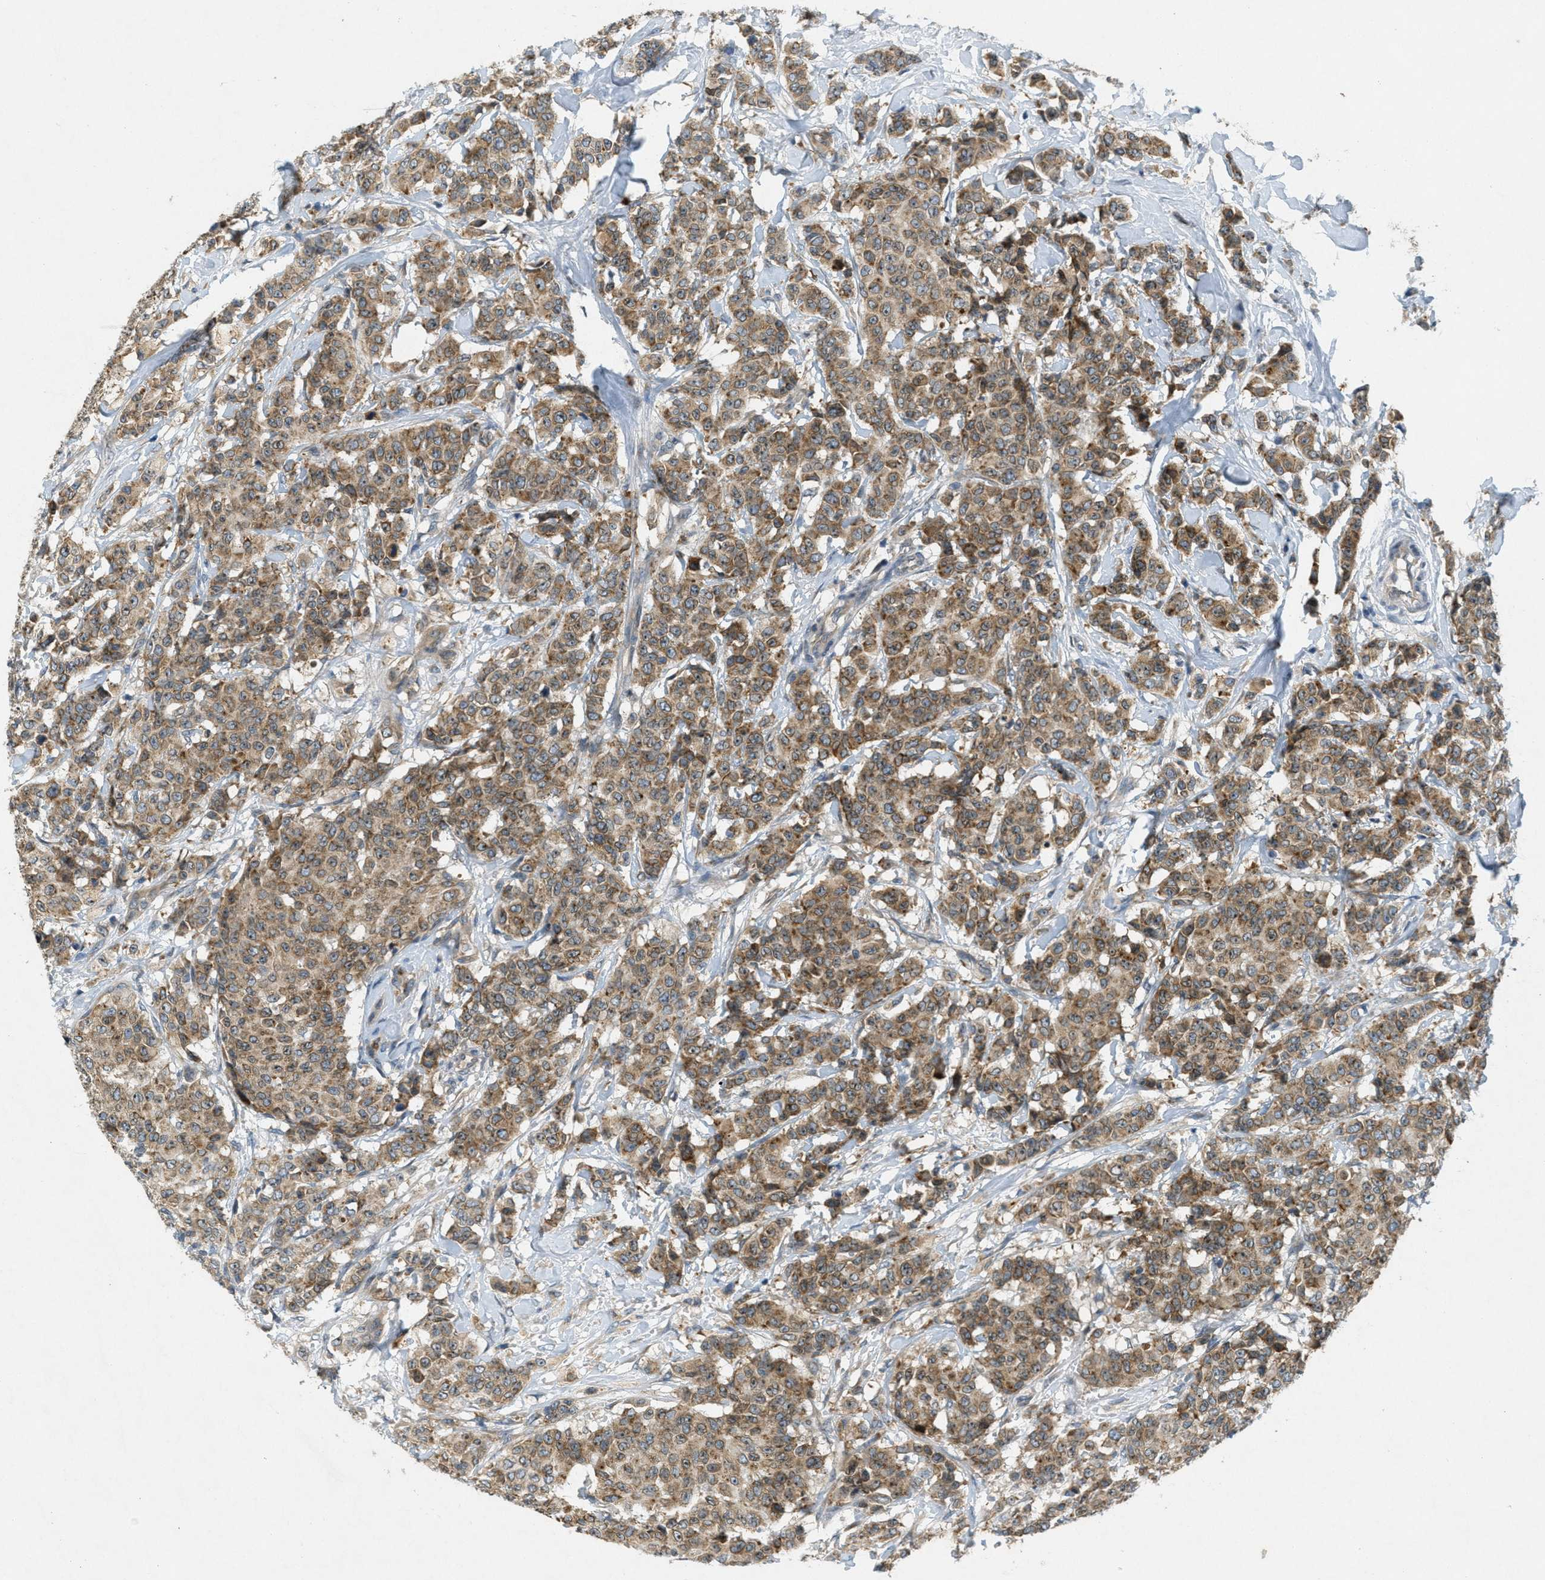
{"staining": {"intensity": "moderate", "quantity": ">75%", "location": "cytoplasmic/membranous"}, "tissue": "breast cancer", "cell_type": "Tumor cells", "image_type": "cancer", "snomed": [{"axis": "morphology", "description": "Normal tissue, NOS"}, {"axis": "morphology", "description": "Duct carcinoma"}, {"axis": "topography", "description": "Breast"}], "caption": "Protein staining reveals moderate cytoplasmic/membranous staining in about >75% of tumor cells in breast cancer.", "gene": "SIGMAR1", "patient": {"sex": "female", "age": 40}}